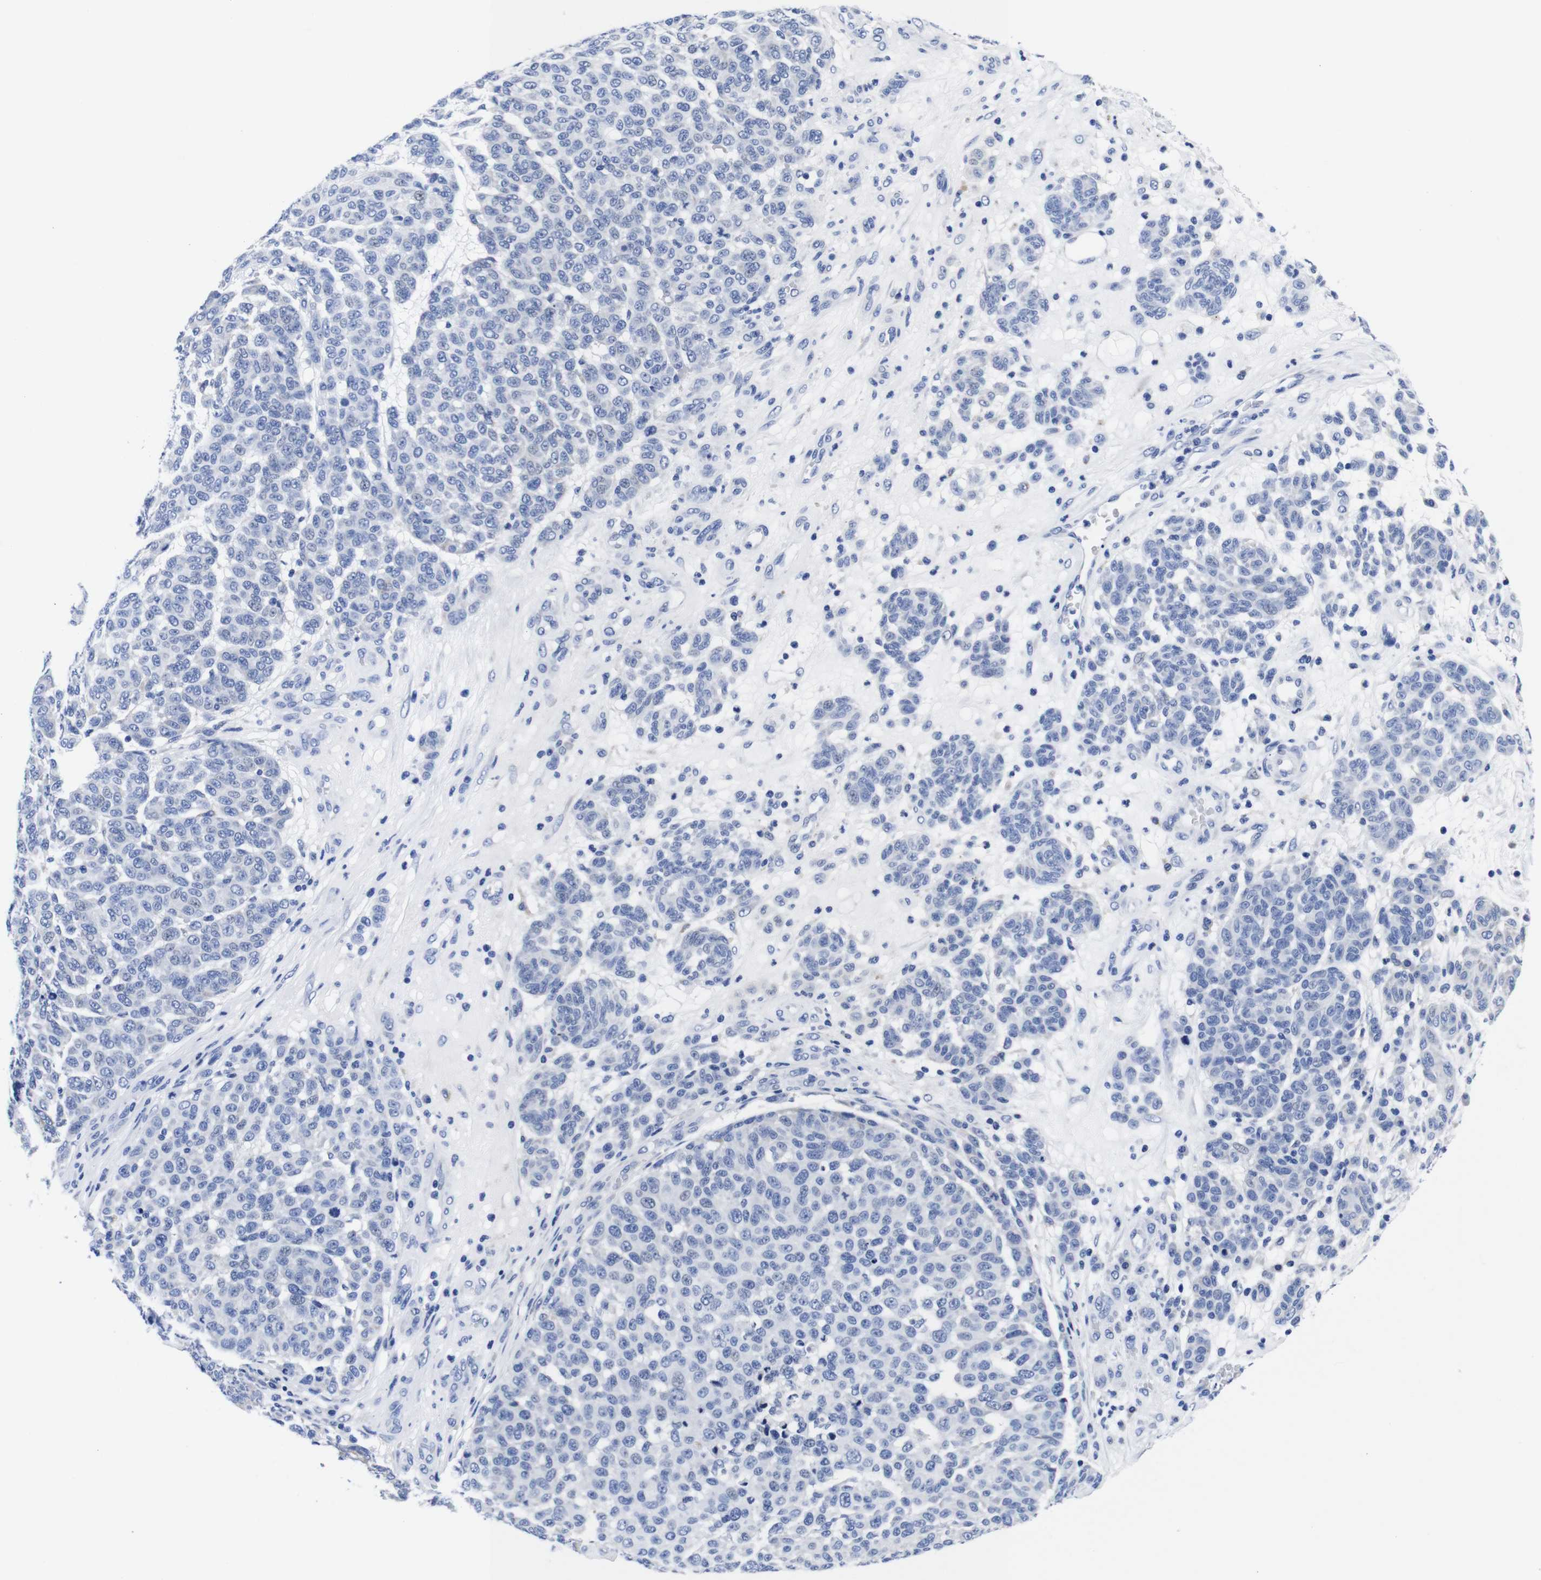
{"staining": {"intensity": "negative", "quantity": "none", "location": "none"}, "tissue": "melanoma", "cell_type": "Tumor cells", "image_type": "cancer", "snomed": [{"axis": "morphology", "description": "Malignant melanoma, NOS"}, {"axis": "topography", "description": "Skin"}], "caption": "IHC histopathology image of neoplastic tissue: human melanoma stained with DAB (3,3'-diaminobenzidine) demonstrates no significant protein expression in tumor cells.", "gene": "CLEC4G", "patient": {"sex": "male", "age": 59}}